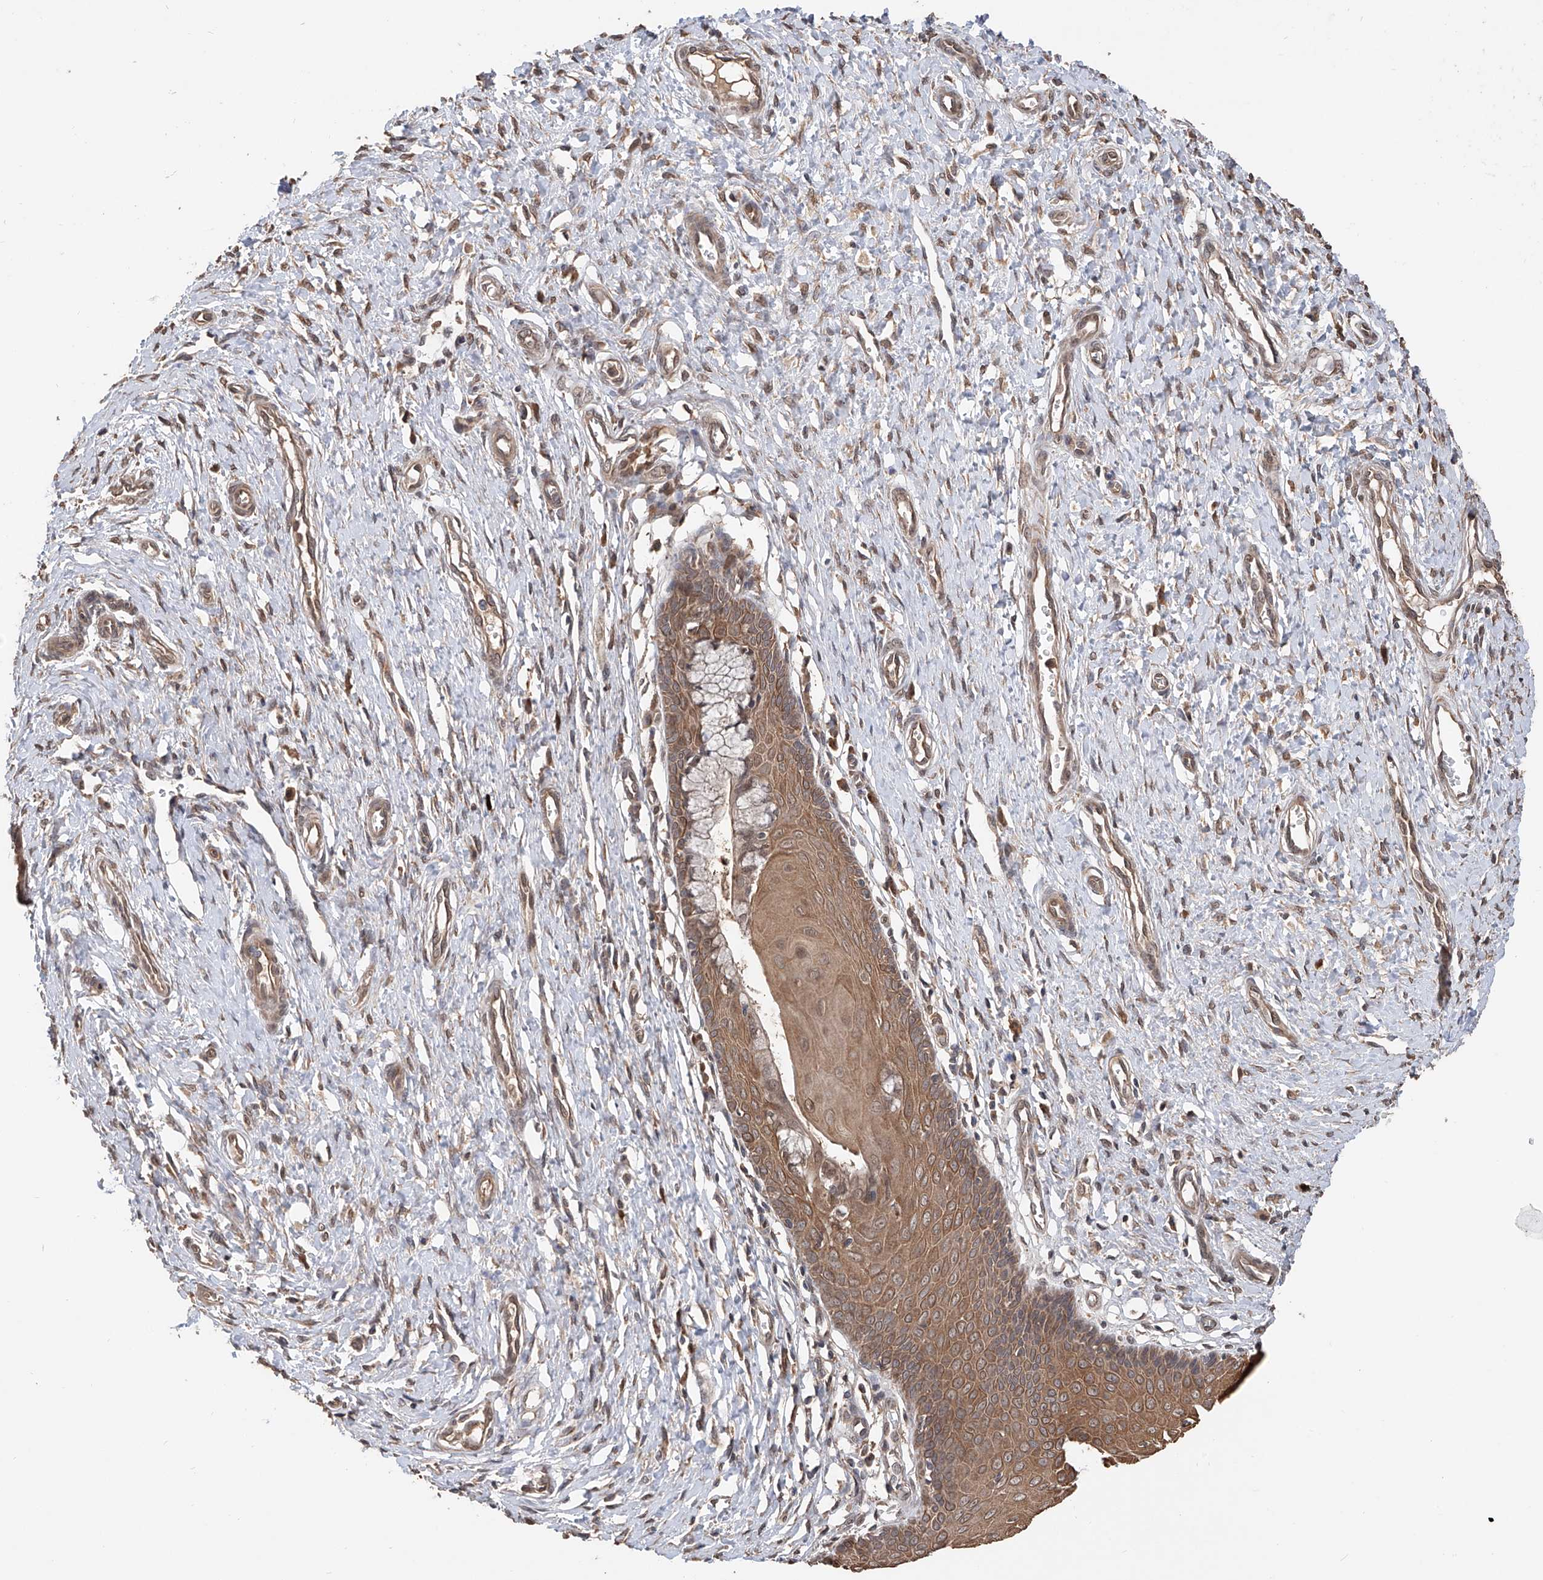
{"staining": {"intensity": "moderate", "quantity": "25%-75%", "location": "cytoplasmic/membranous"}, "tissue": "cervix", "cell_type": "Glandular cells", "image_type": "normal", "snomed": [{"axis": "morphology", "description": "Normal tissue, NOS"}, {"axis": "topography", "description": "Cervix"}], "caption": "IHC micrograph of normal cervix: cervix stained using IHC exhibits medium levels of moderate protein expression localized specifically in the cytoplasmic/membranous of glandular cells, appearing as a cytoplasmic/membranous brown color.", "gene": "FAM135A", "patient": {"sex": "female", "age": 55}}